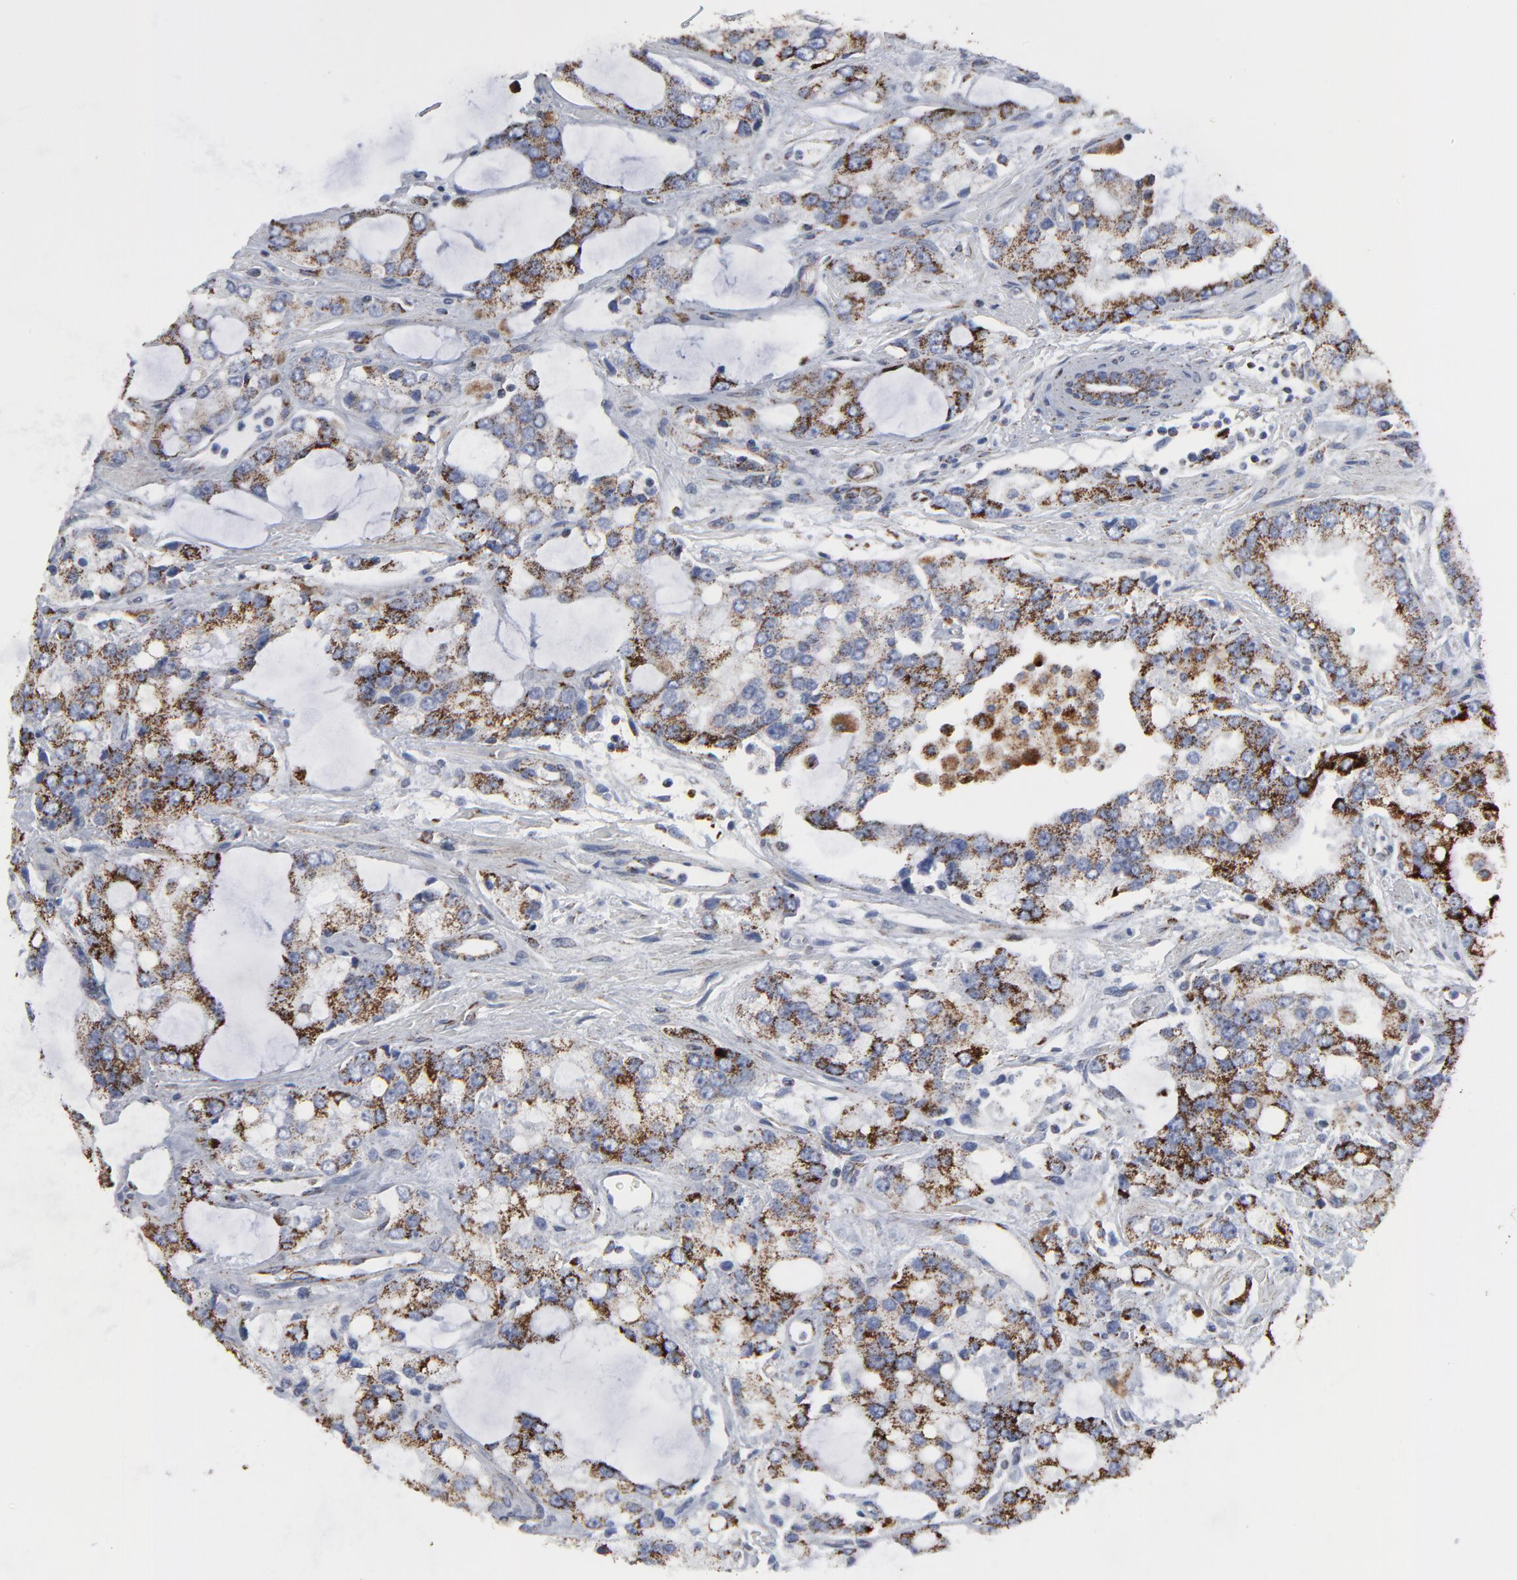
{"staining": {"intensity": "moderate", "quantity": ">75%", "location": "cytoplasmic/membranous"}, "tissue": "prostate cancer", "cell_type": "Tumor cells", "image_type": "cancer", "snomed": [{"axis": "morphology", "description": "Adenocarcinoma, High grade"}, {"axis": "topography", "description": "Prostate"}], "caption": "DAB immunohistochemical staining of human prostate cancer (high-grade adenocarcinoma) exhibits moderate cytoplasmic/membranous protein expression in about >75% of tumor cells. The protein is stained brown, and the nuclei are stained in blue (DAB IHC with brightfield microscopy, high magnification).", "gene": "TXNRD2", "patient": {"sex": "male", "age": 67}}